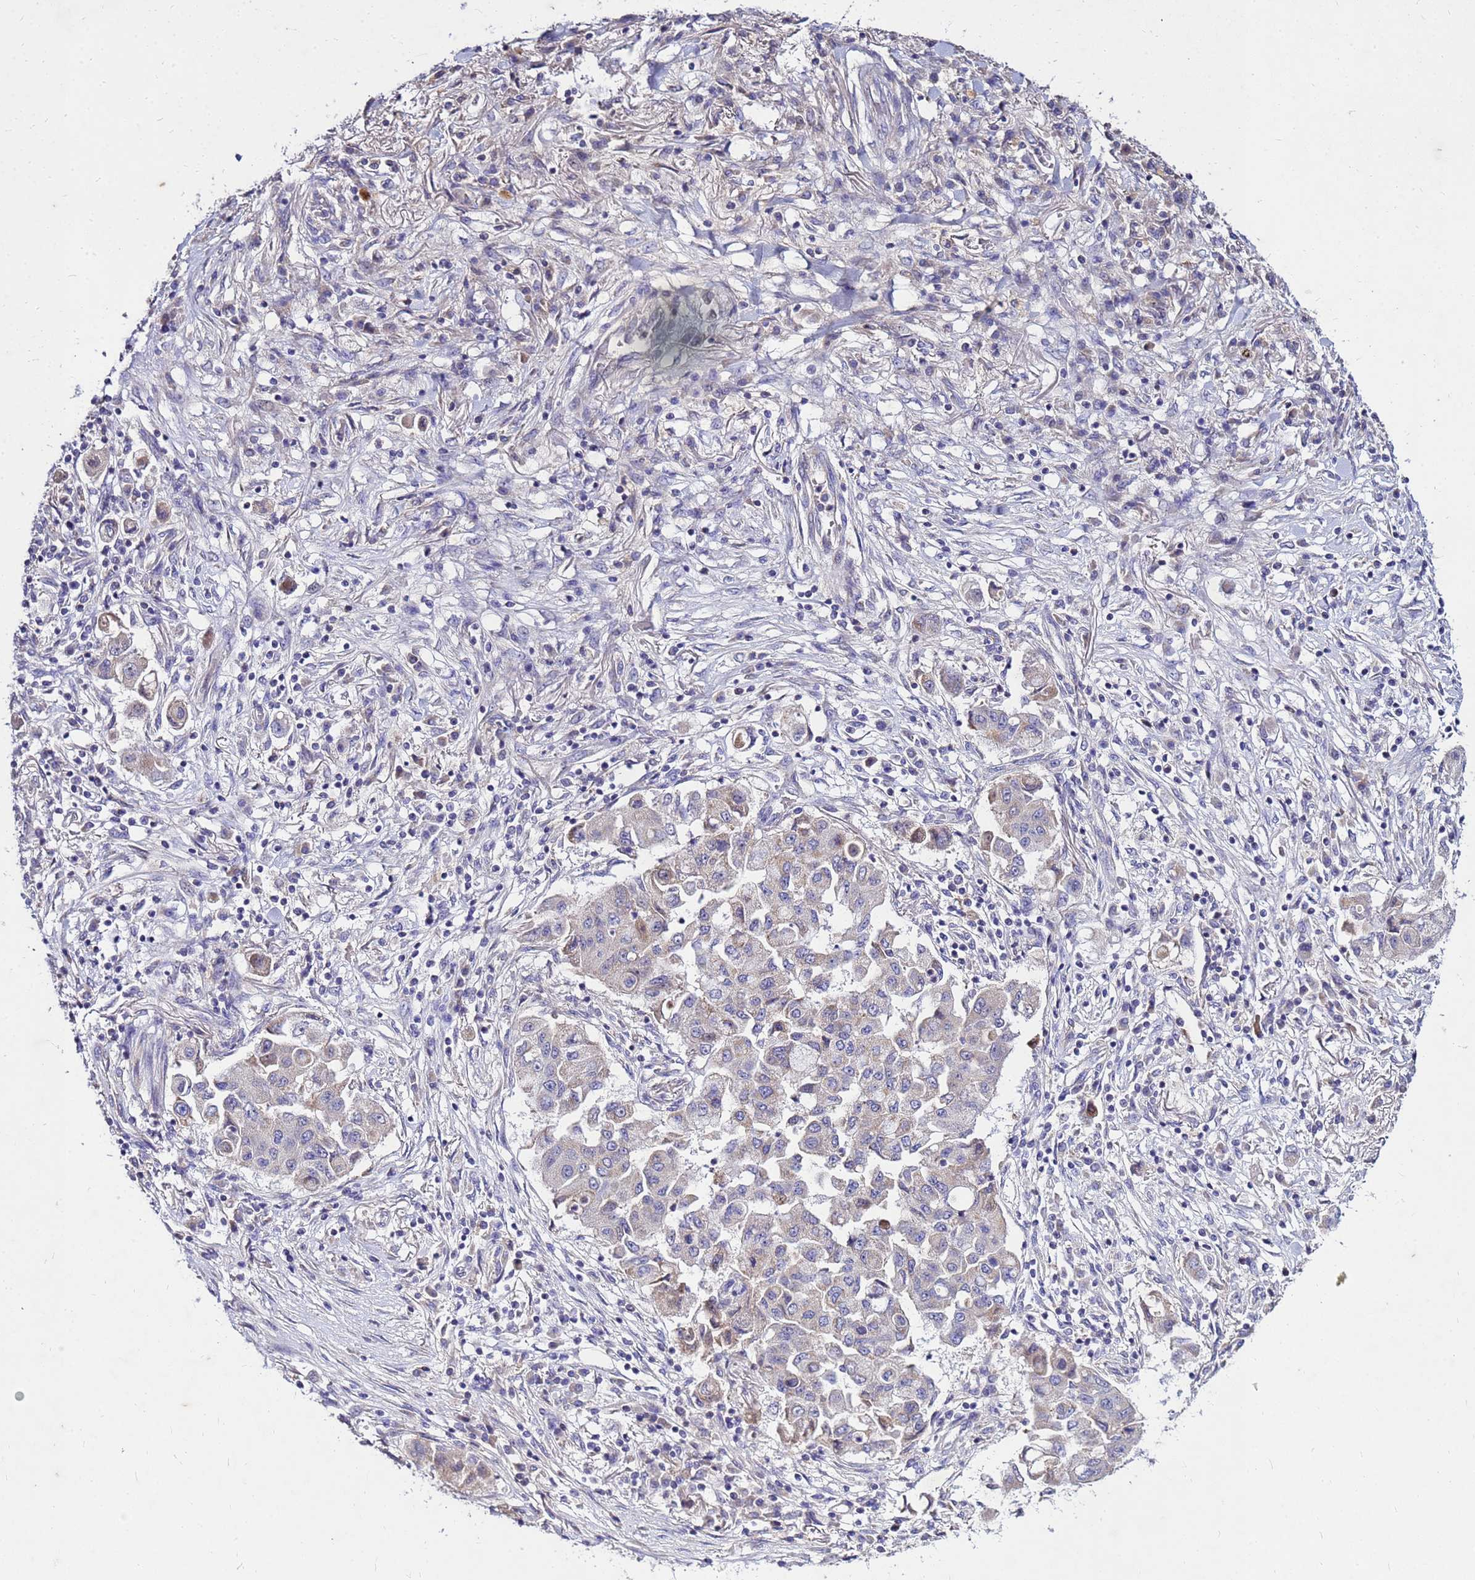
{"staining": {"intensity": "weak", "quantity": "<25%", "location": "cytoplasmic/membranous"}, "tissue": "lung cancer", "cell_type": "Tumor cells", "image_type": "cancer", "snomed": [{"axis": "morphology", "description": "Squamous cell carcinoma, NOS"}, {"axis": "topography", "description": "Lung"}], "caption": "A micrograph of lung squamous cell carcinoma stained for a protein exhibits no brown staining in tumor cells.", "gene": "COX14", "patient": {"sex": "male", "age": 74}}